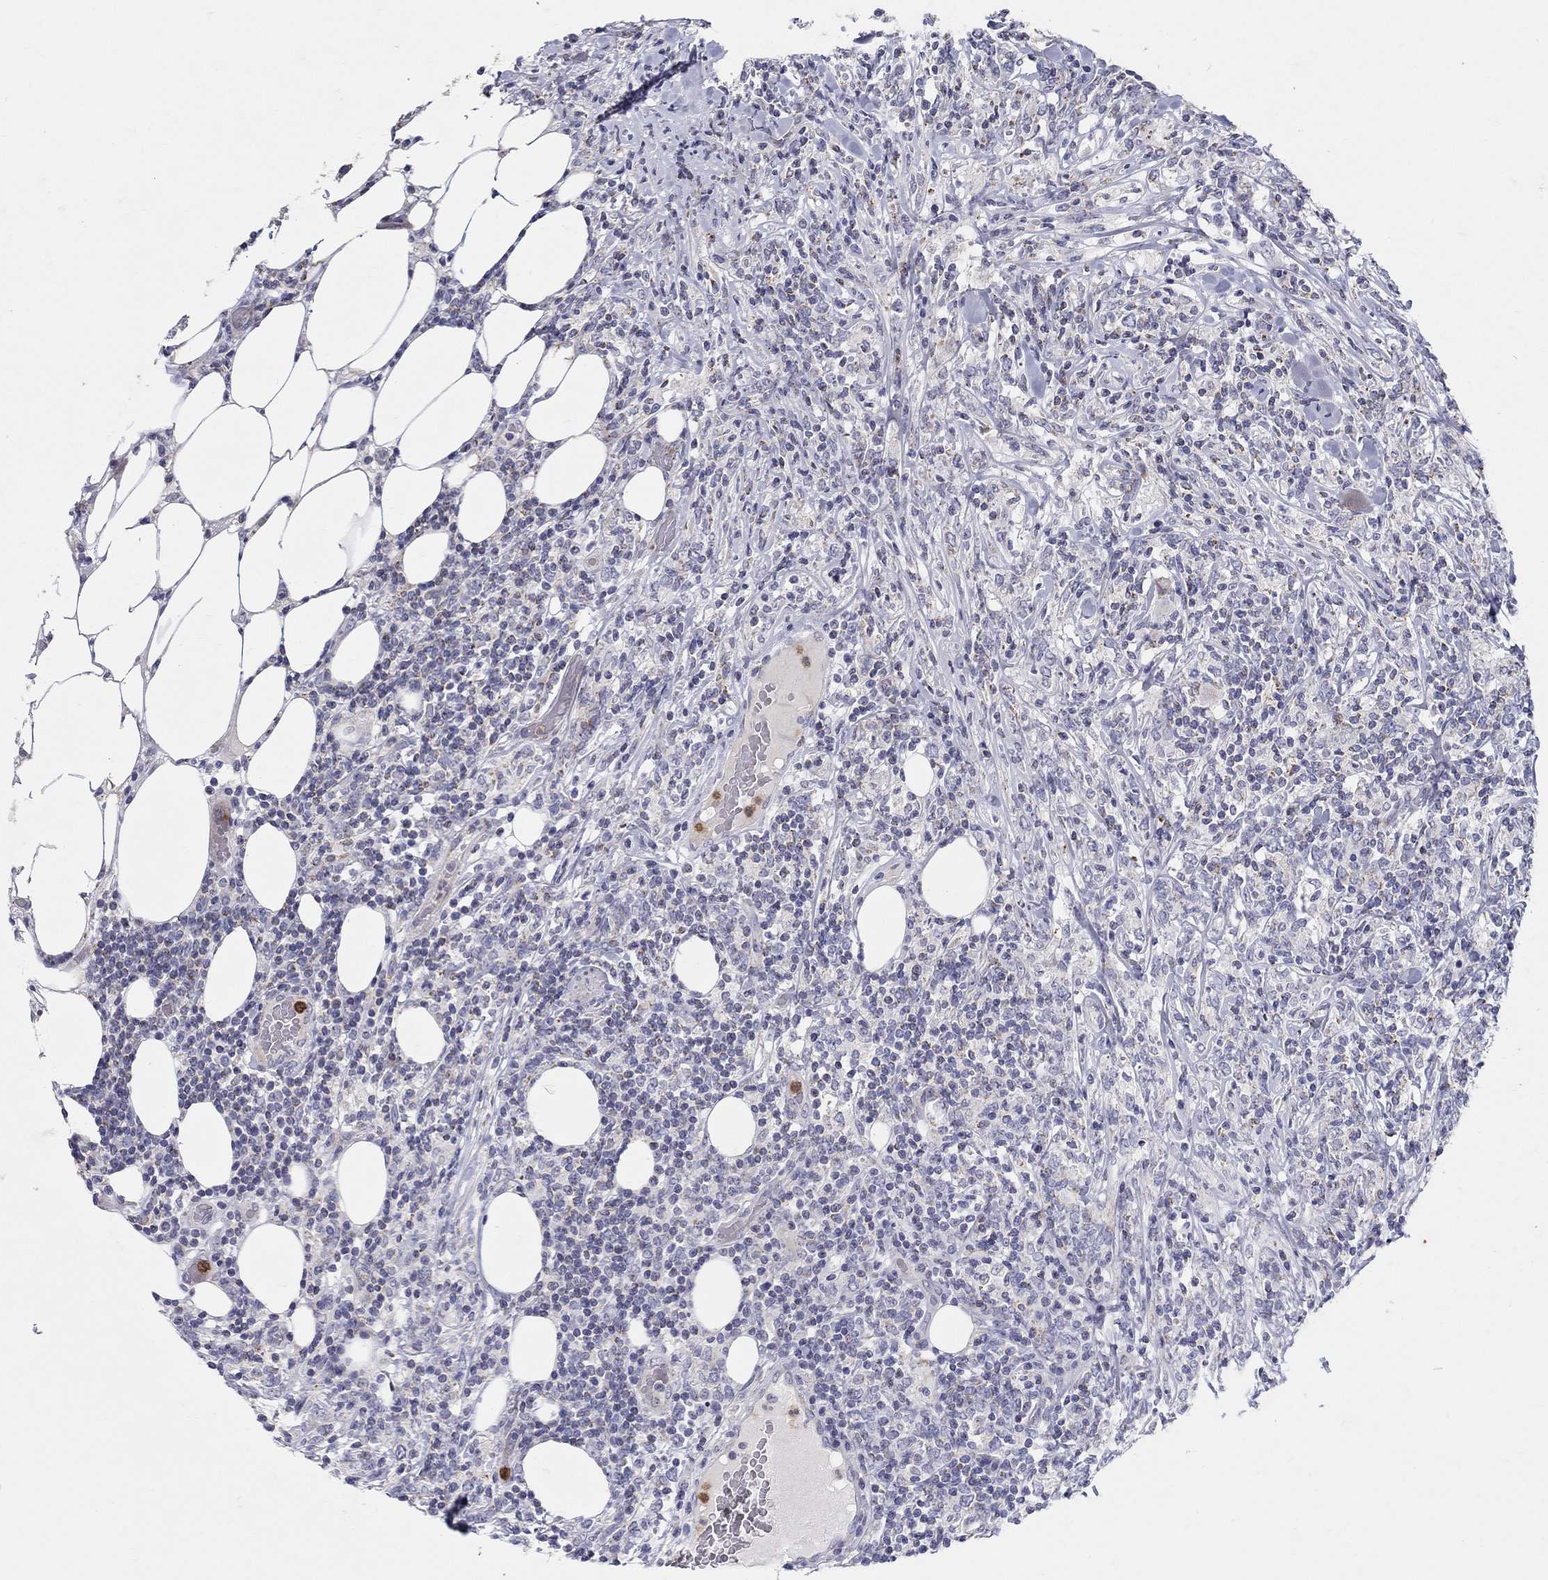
{"staining": {"intensity": "negative", "quantity": "none", "location": "none"}, "tissue": "lymphoma", "cell_type": "Tumor cells", "image_type": "cancer", "snomed": [{"axis": "morphology", "description": "Malignant lymphoma, non-Hodgkin's type, High grade"}, {"axis": "topography", "description": "Lymph node"}], "caption": "This is an immunohistochemistry (IHC) histopathology image of lymphoma. There is no staining in tumor cells.", "gene": "HMX2", "patient": {"sex": "female", "age": 84}}